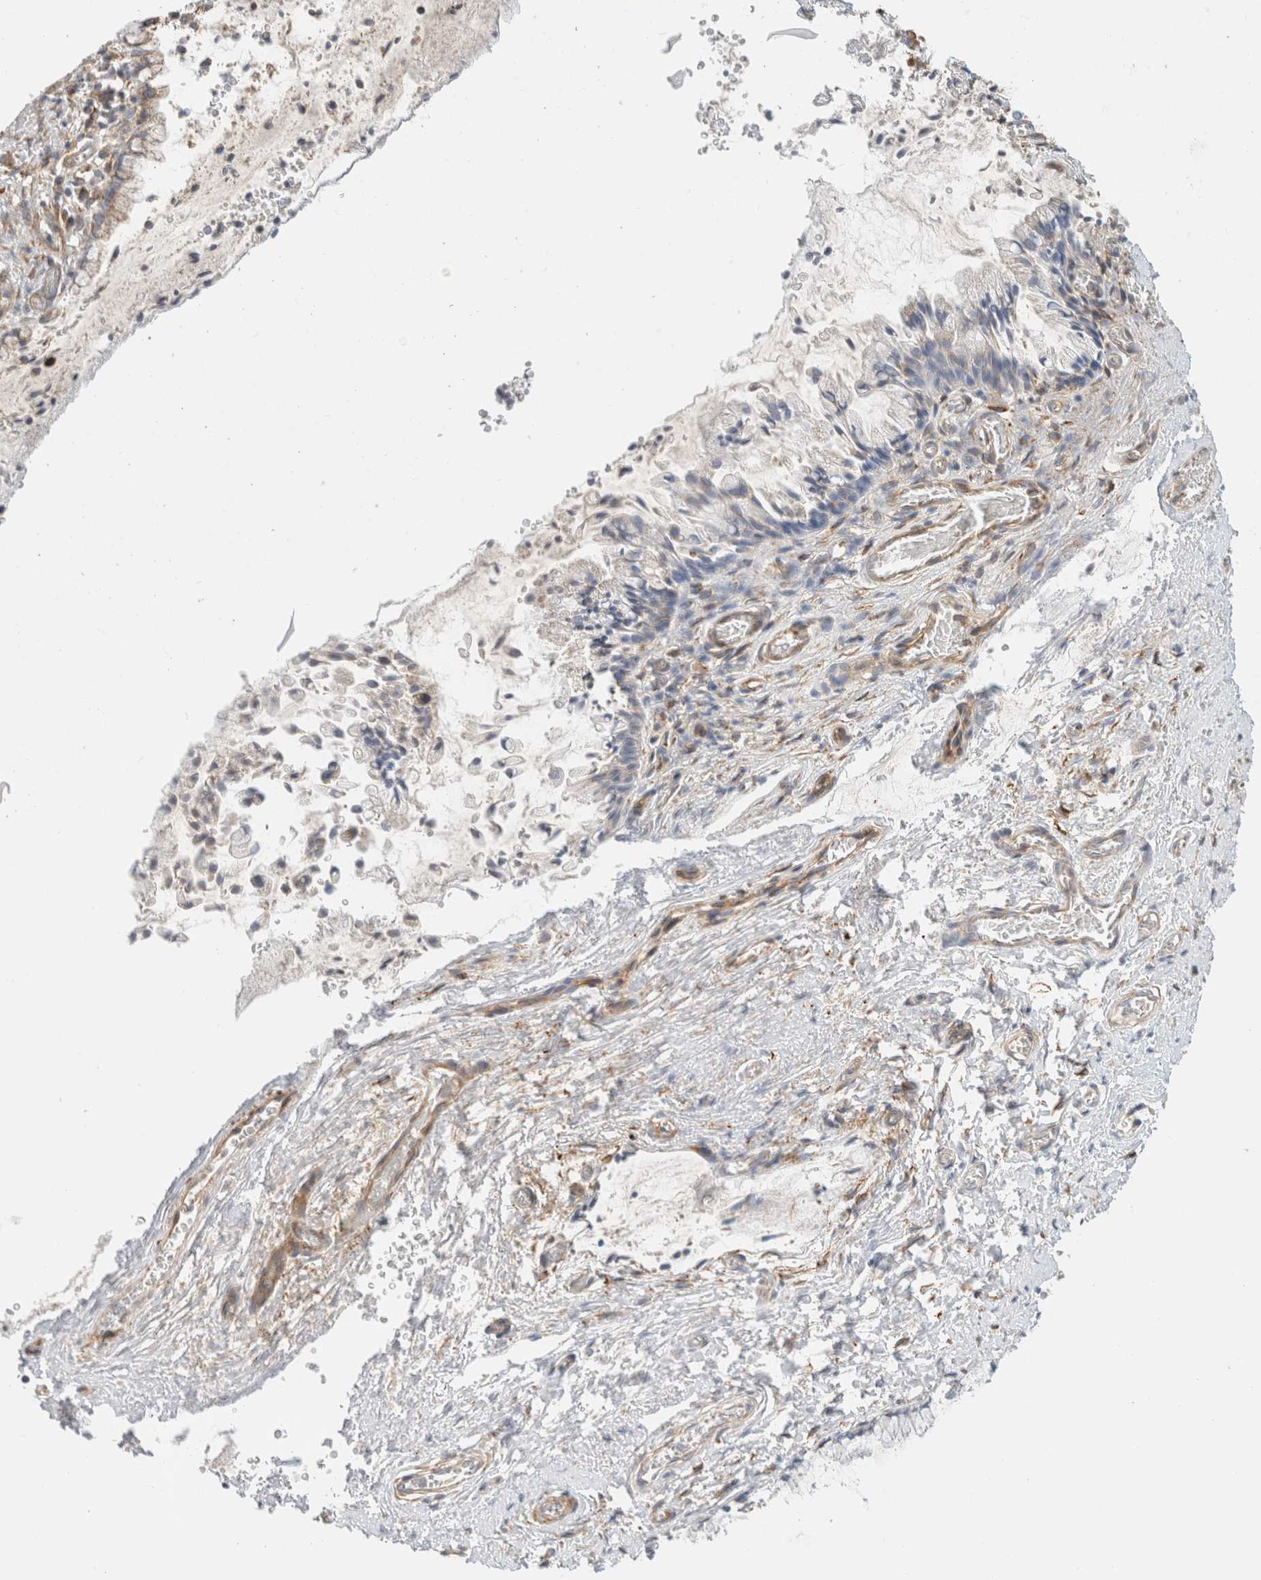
{"staining": {"intensity": "weak", "quantity": "<25%", "location": "cytoplasmic/membranous"}, "tissue": "cervix", "cell_type": "Glandular cells", "image_type": "normal", "snomed": [{"axis": "morphology", "description": "Normal tissue, NOS"}, {"axis": "topography", "description": "Cervix"}], "caption": "The micrograph displays no staining of glandular cells in unremarkable cervix.", "gene": "MRM3", "patient": {"sex": "female", "age": 55}}